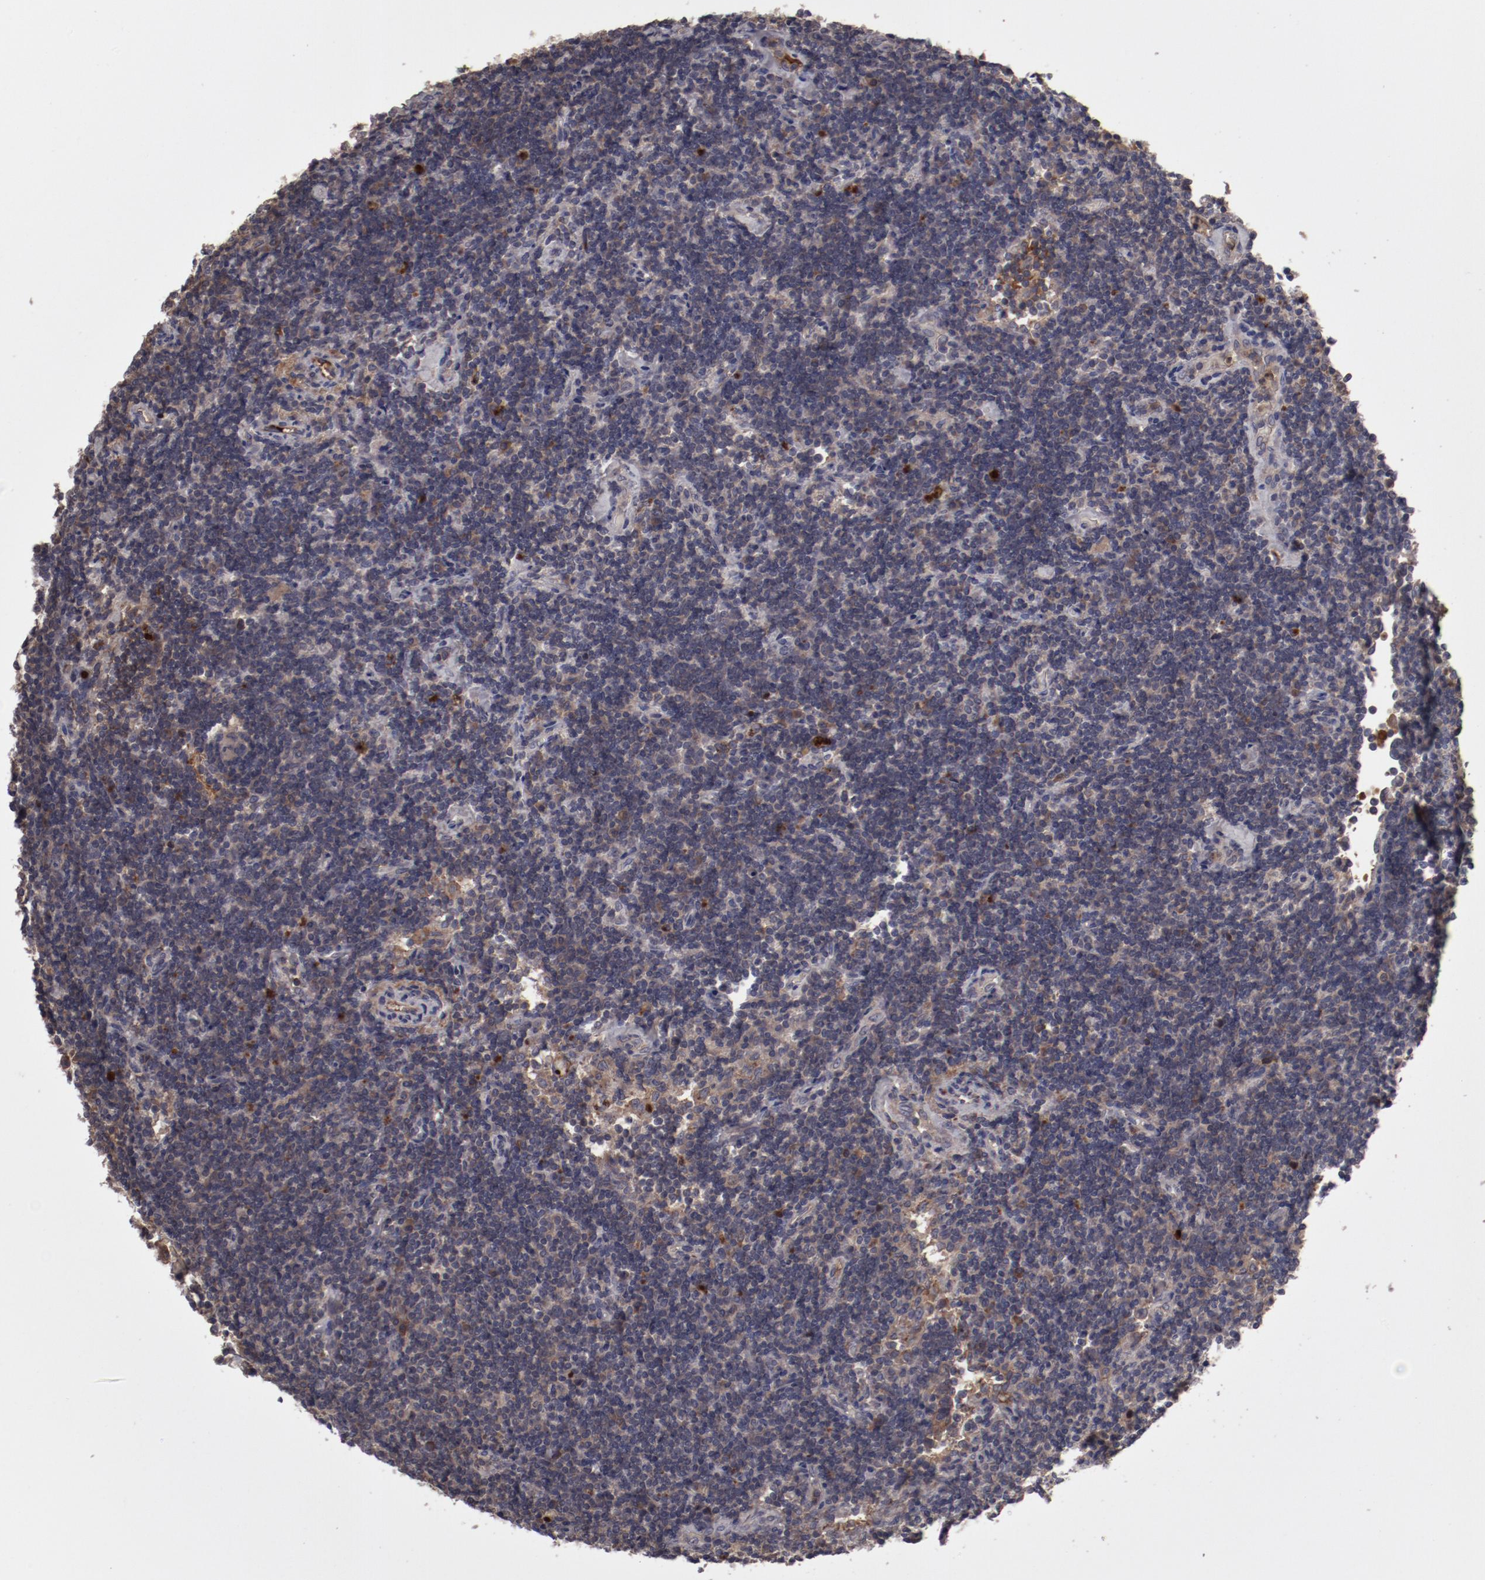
{"staining": {"intensity": "weak", "quantity": ">75%", "location": "cytoplasmic/membranous"}, "tissue": "lymphoma", "cell_type": "Tumor cells", "image_type": "cancer", "snomed": [{"axis": "morphology", "description": "Malignant lymphoma, non-Hodgkin's type, Low grade"}, {"axis": "topography", "description": "Lymph node"}], "caption": "Human malignant lymphoma, non-Hodgkin's type (low-grade) stained with a brown dye exhibits weak cytoplasmic/membranous positive staining in approximately >75% of tumor cells.", "gene": "CP", "patient": {"sex": "male", "age": 70}}